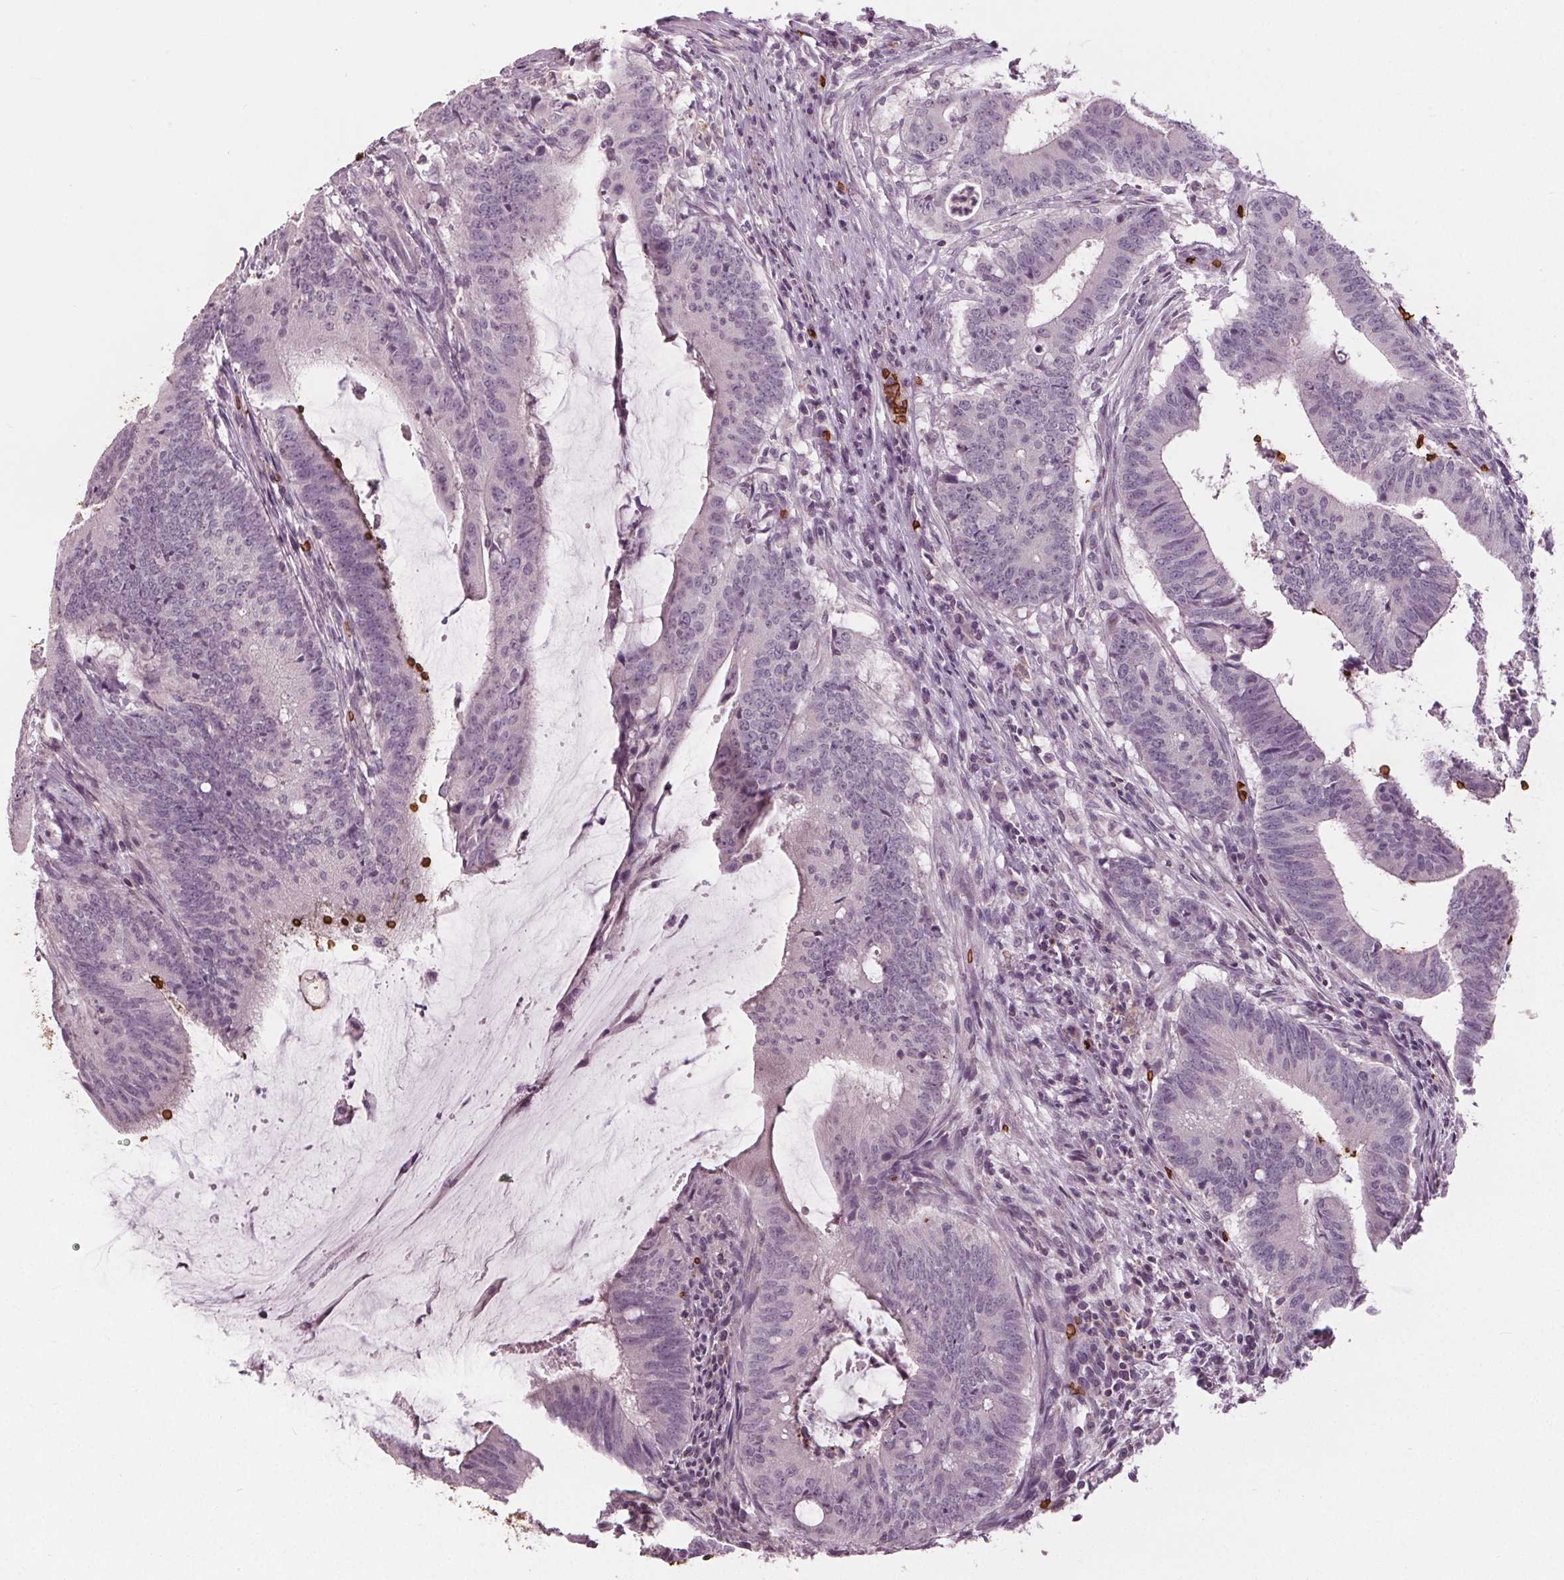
{"staining": {"intensity": "negative", "quantity": "none", "location": "none"}, "tissue": "colorectal cancer", "cell_type": "Tumor cells", "image_type": "cancer", "snomed": [{"axis": "morphology", "description": "Adenocarcinoma, NOS"}, {"axis": "topography", "description": "Colon"}], "caption": "Colorectal cancer was stained to show a protein in brown. There is no significant expression in tumor cells.", "gene": "SLC4A1", "patient": {"sex": "female", "age": 43}}